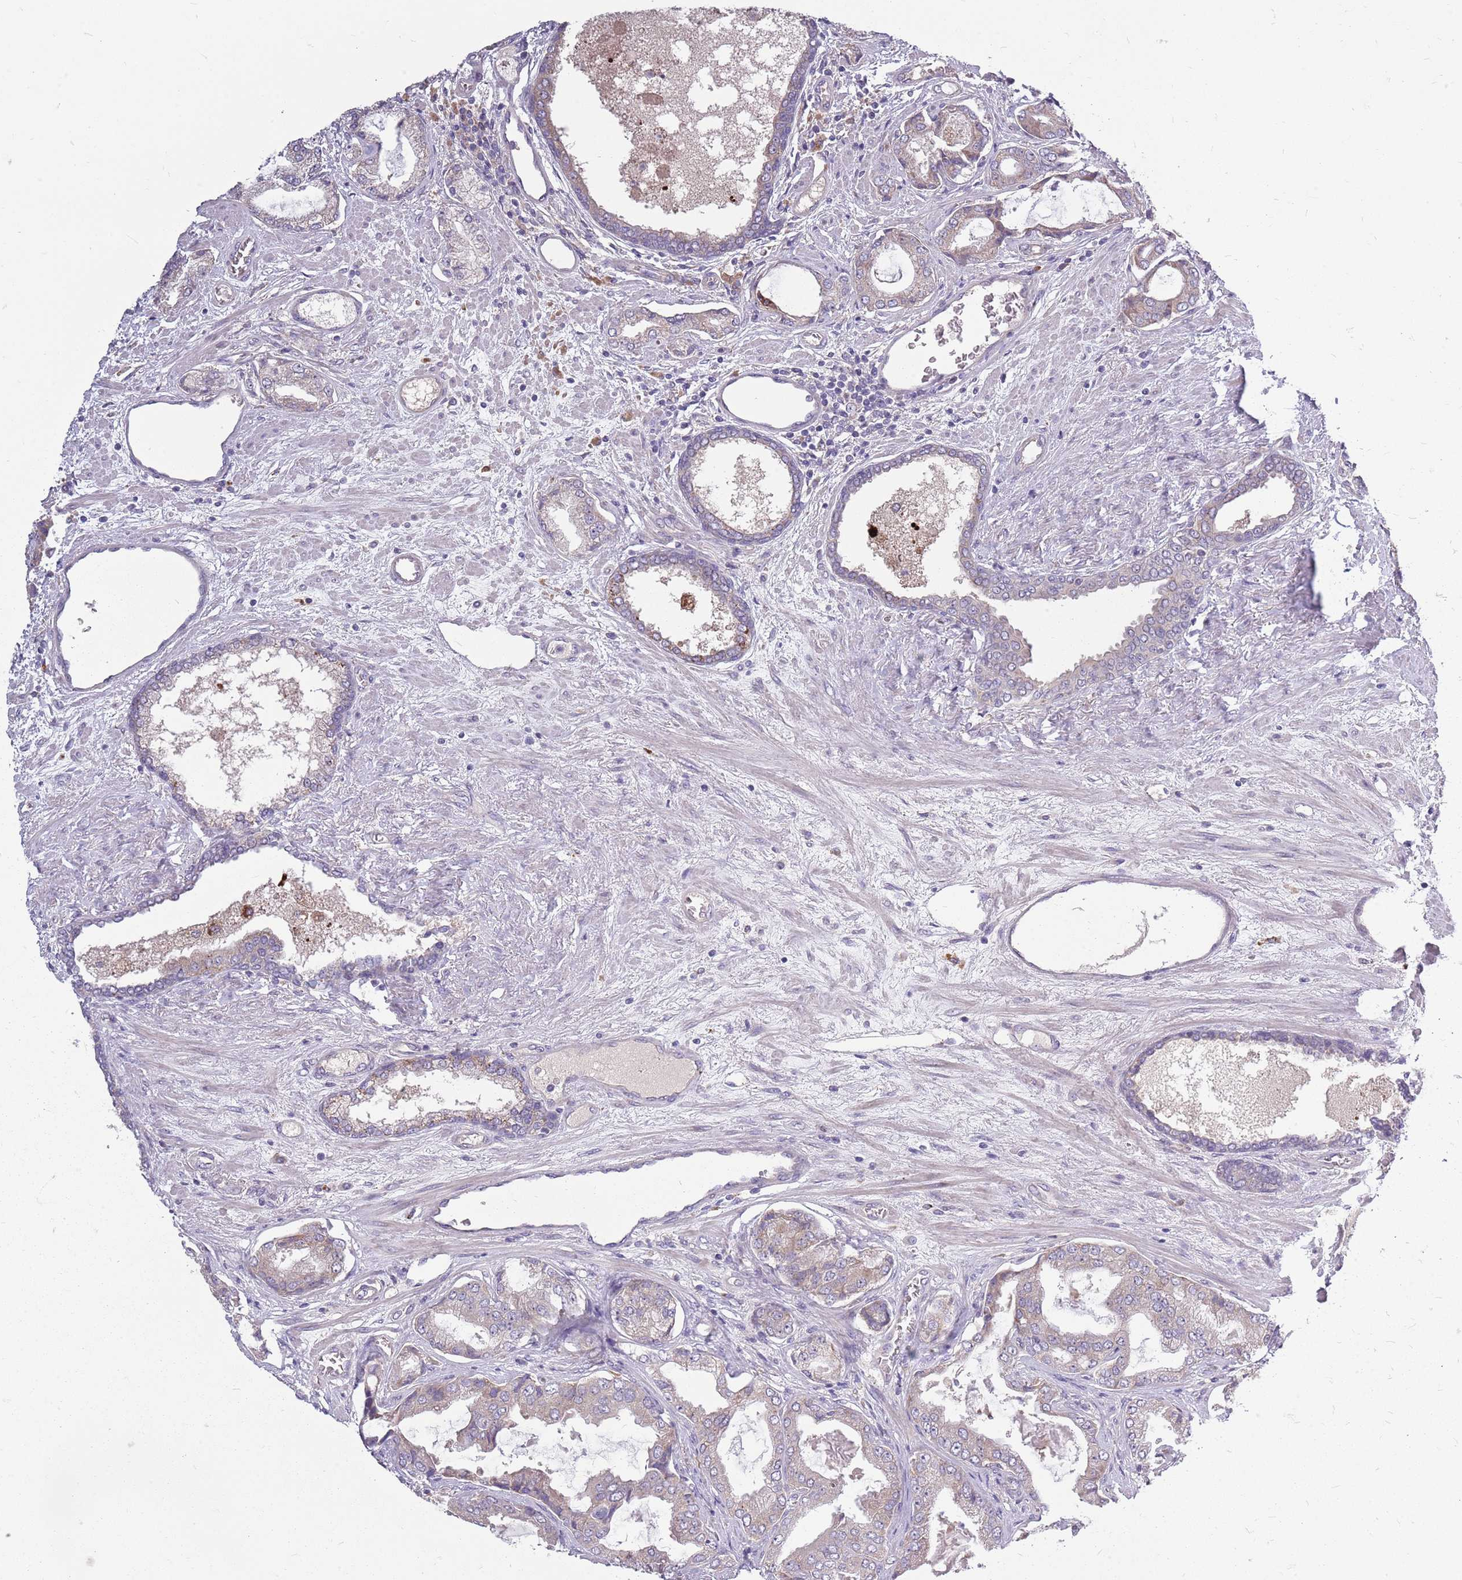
{"staining": {"intensity": "weak", "quantity": "<25%", "location": "cytoplasmic/membranous"}, "tissue": "prostate cancer", "cell_type": "Tumor cells", "image_type": "cancer", "snomed": [{"axis": "morphology", "description": "Adenocarcinoma, High grade"}, {"axis": "topography", "description": "Prostate"}], "caption": "Protein analysis of prostate high-grade adenocarcinoma exhibits no significant positivity in tumor cells.", "gene": "PPP1R27", "patient": {"sex": "male", "age": 68}}